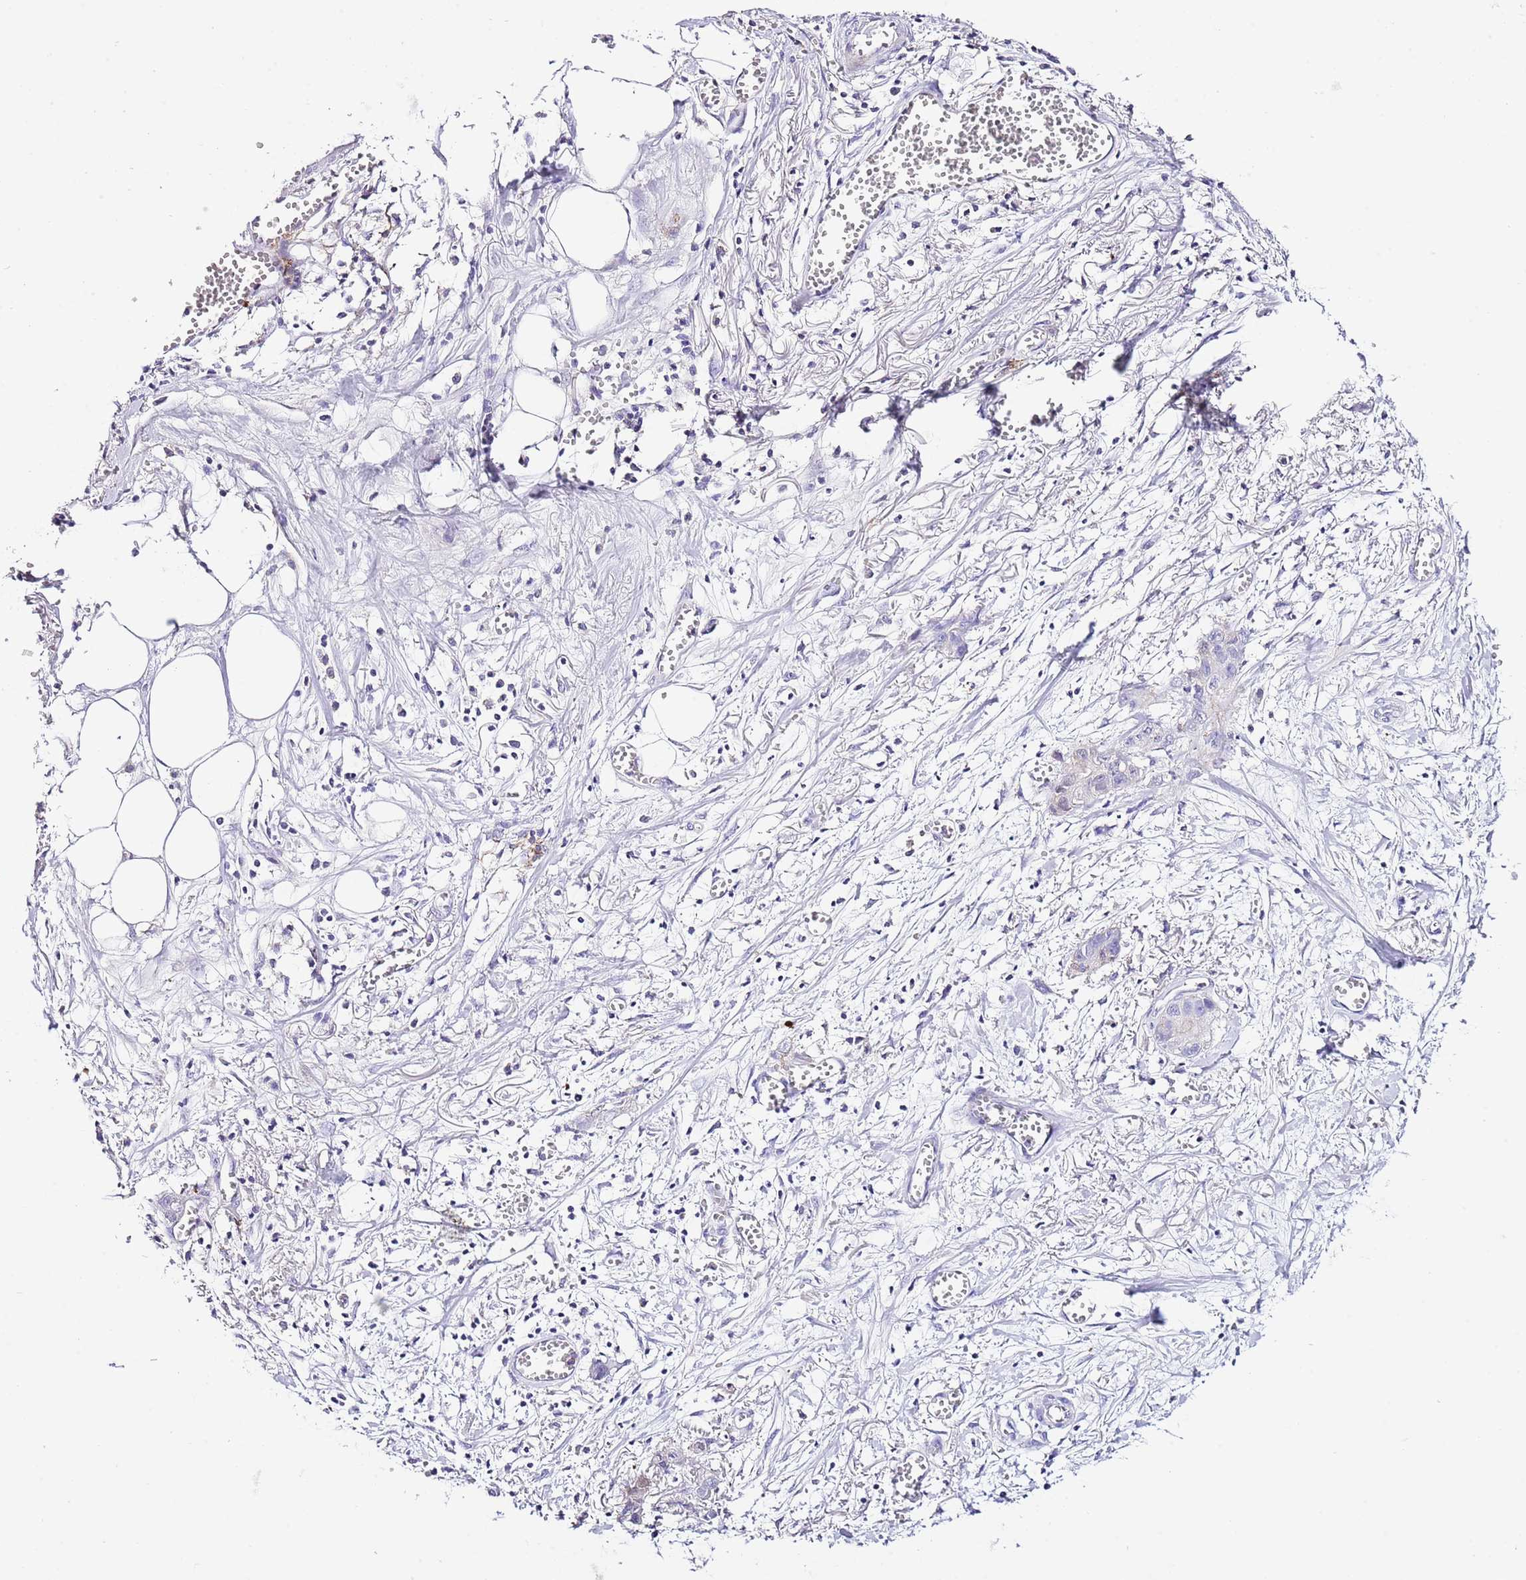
{"staining": {"intensity": "negative", "quantity": "none", "location": "none"}, "tissue": "ovarian cancer", "cell_type": "Tumor cells", "image_type": "cancer", "snomed": [{"axis": "morphology", "description": "Cystadenocarcinoma, mucinous, NOS"}, {"axis": "topography", "description": "Ovary"}], "caption": "Mucinous cystadenocarcinoma (ovarian) stained for a protein using IHC displays no expression tumor cells.", "gene": "ALDH3A1", "patient": {"sex": "female", "age": 70}}